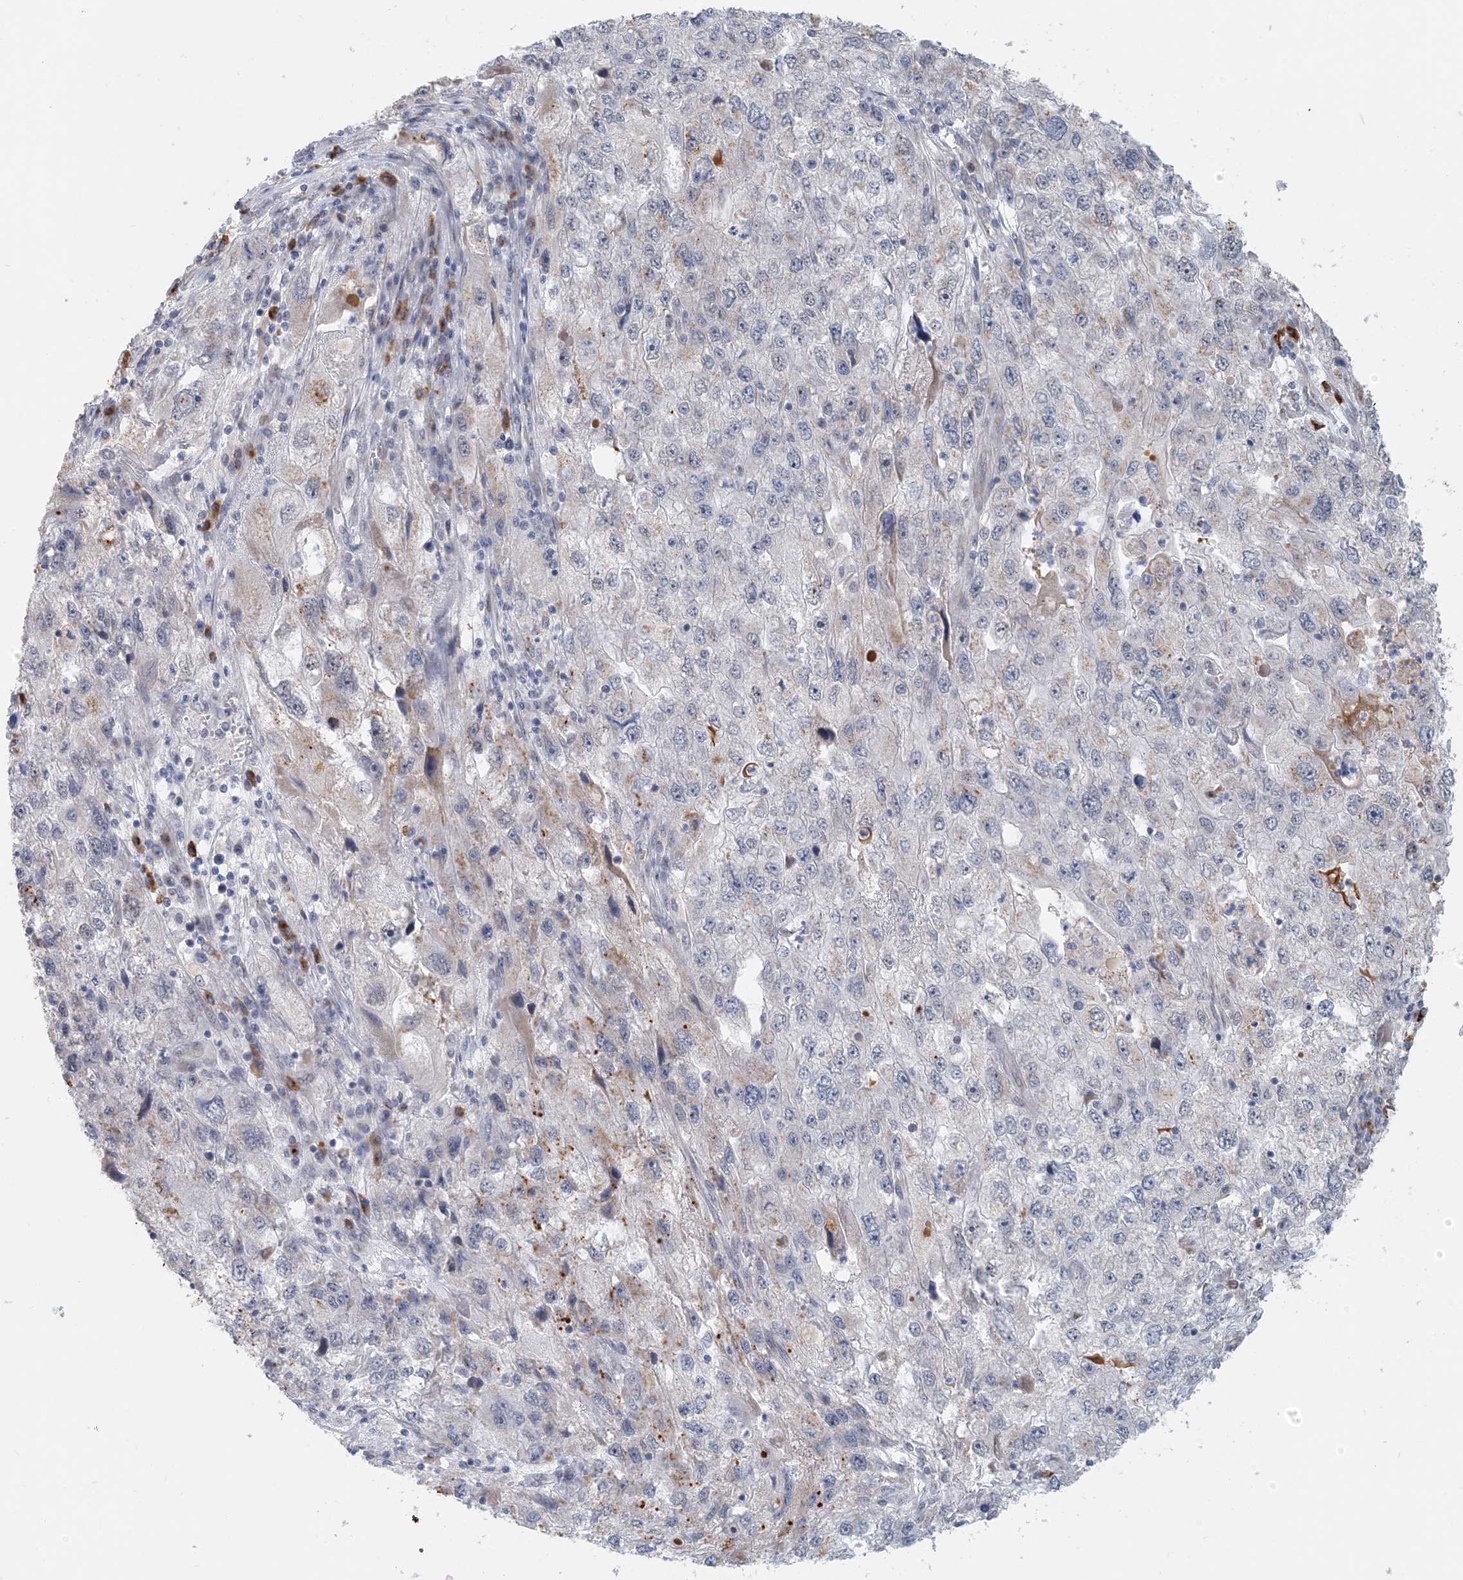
{"staining": {"intensity": "negative", "quantity": "none", "location": "none"}, "tissue": "endometrial cancer", "cell_type": "Tumor cells", "image_type": "cancer", "snomed": [{"axis": "morphology", "description": "Adenocarcinoma, NOS"}, {"axis": "topography", "description": "Endometrium"}], "caption": "Immunohistochemical staining of endometrial cancer (adenocarcinoma) shows no significant positivity in tumor cells. (Stains: DAB immunohistochemistry with hematoxylin counter stain, Microscopy: brightfield microscopy at high magnification).", "gene": "ZCCHC4", "patient": {"sex": "female", "age": 49}}